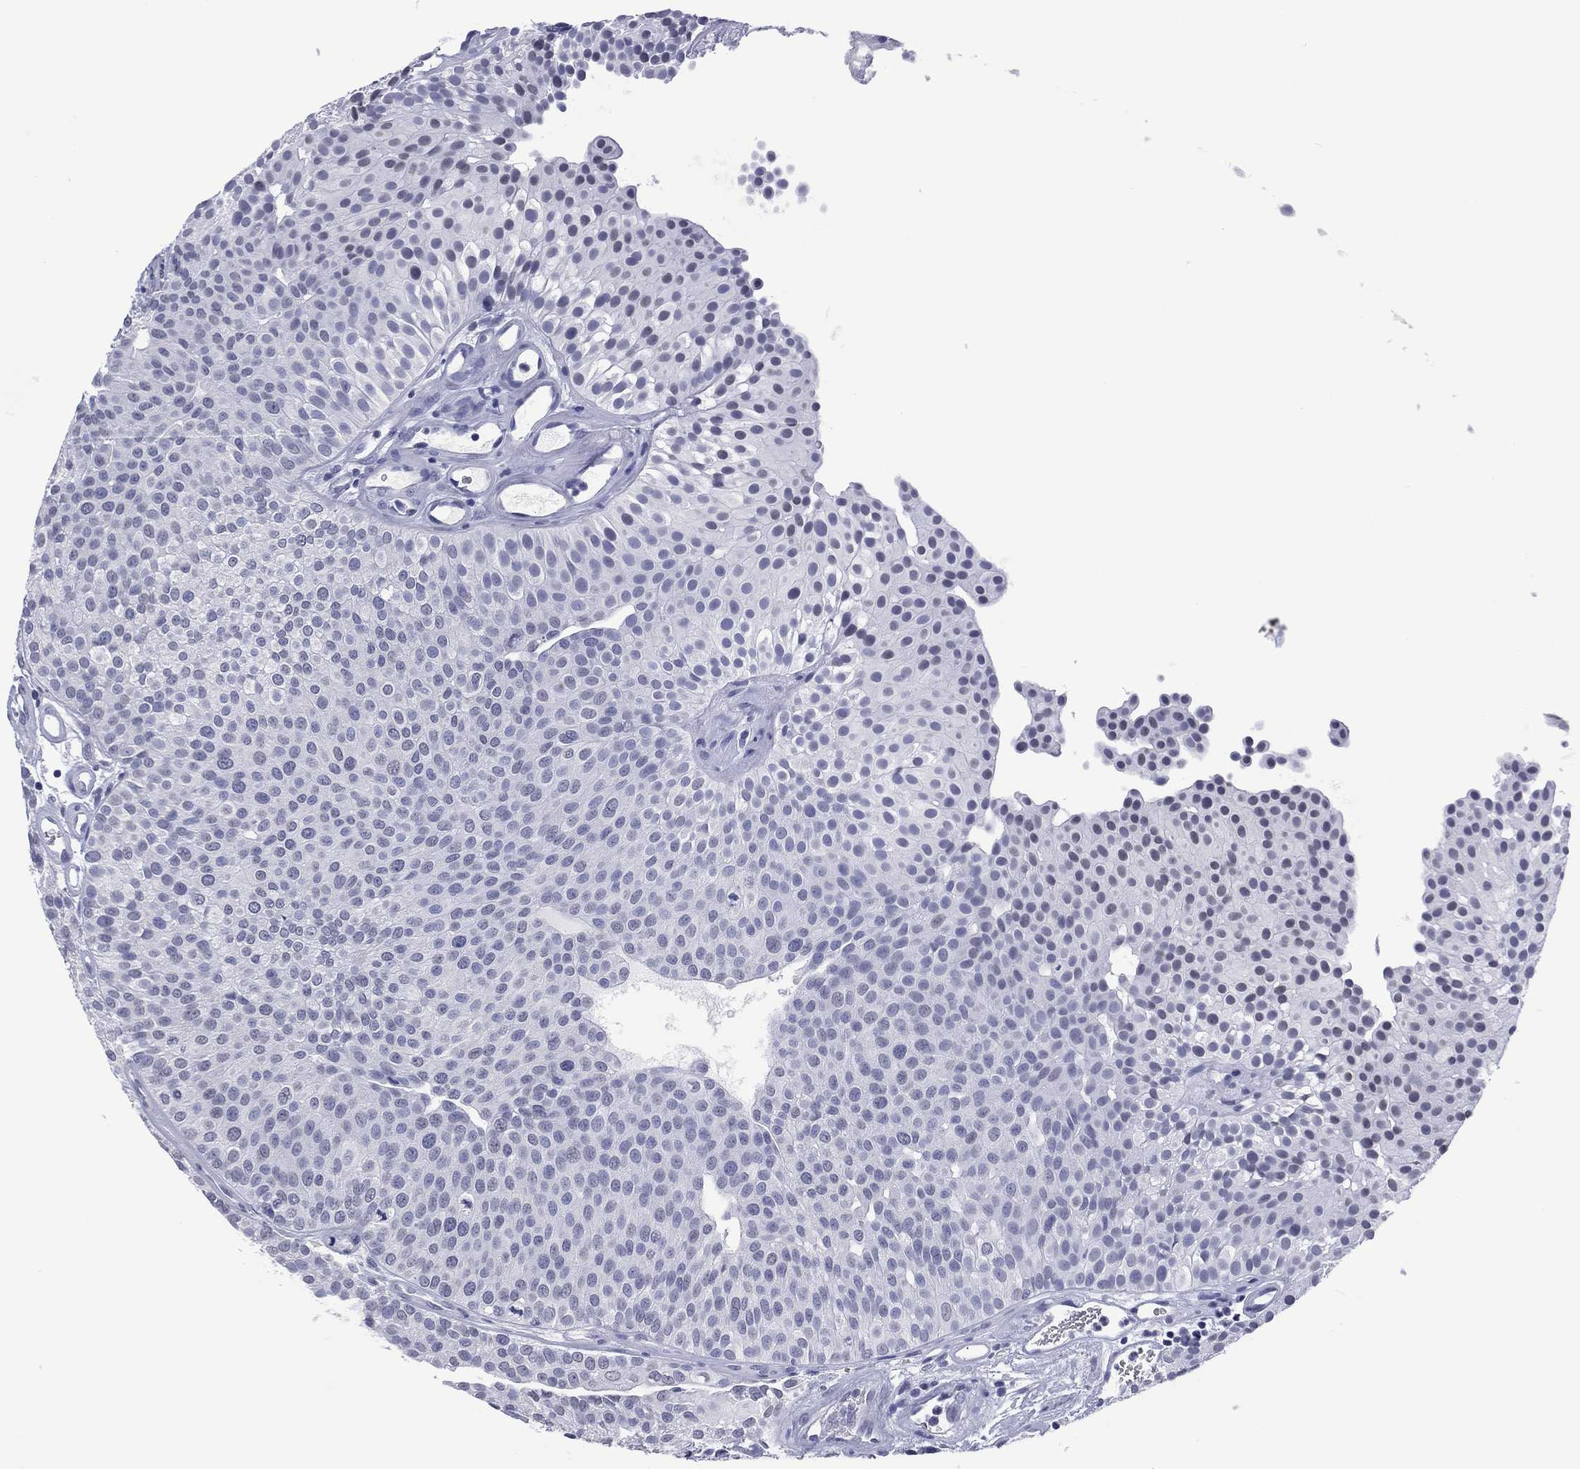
{"staining": {"intensity": "negative", "quantity": "none", "location": "none"}, "tissue": "urothelial cancer", "cell_type": "Tumor cells", "image_type": "cancer", "snomed": [{"axis": "morphology", "description": "Urothelial carcinoma, Low grade"}, {"axis": "topography", "description": "Urinary bladder"}], "caption": "A photomicrograph of human urothelial cancer is negative for staining in tumor cells.", "gene": "UTF1", "patient": {"sex": "female", "age": 87}}